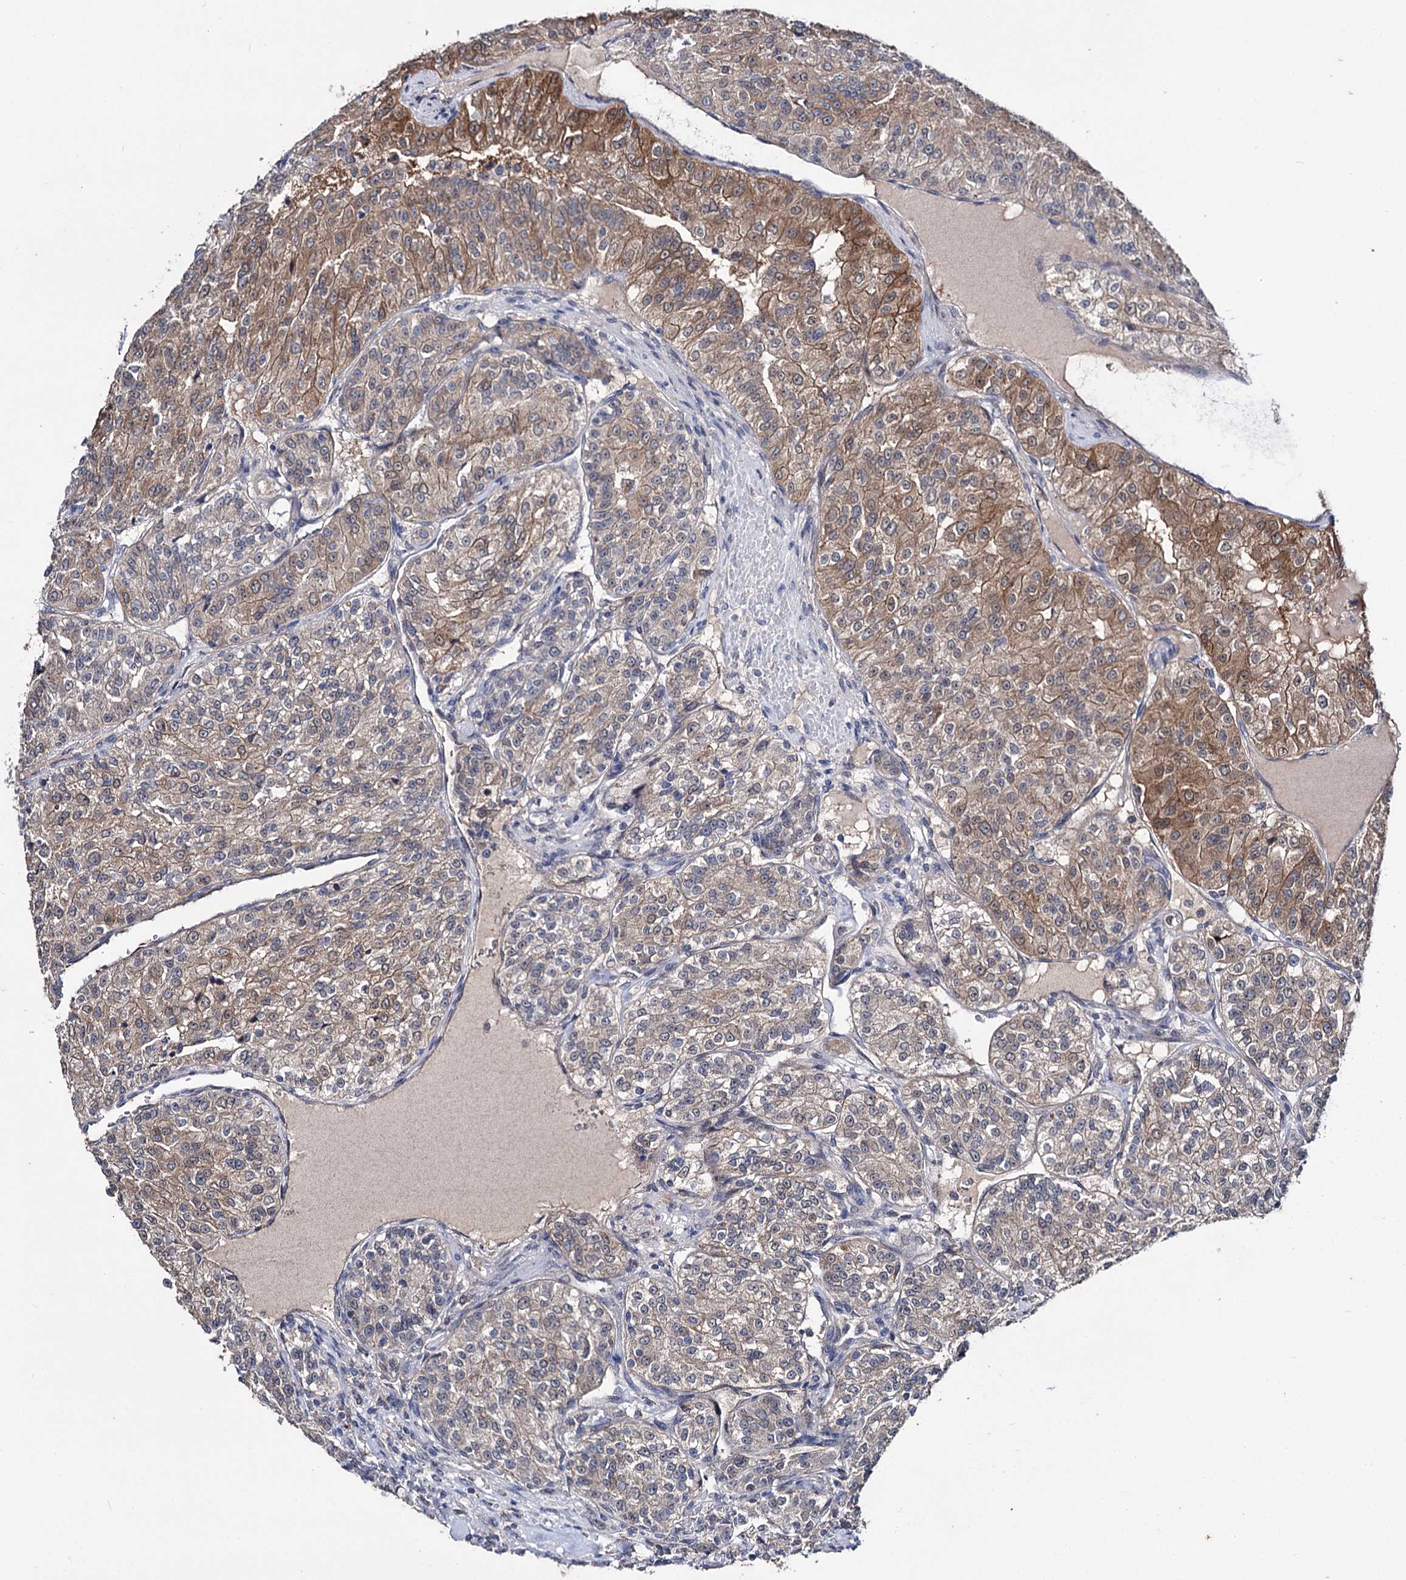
{"staining": {"intensity": "moderate", "quantity": "25%-75%", "location": "cytoplasmic/membranous"}, "tissue": "renal cancer", "cell_type": "Tumor cells", "image_type": "cancer", "snomed": [{"axis": "morphology", "description": "Adenocarcinoma, NOS"}, {"axis": "topography", "description": "Kidney"}], "caption": "Human adenocarcinoma (renal) stained with a protein marker exhibits moderate staining in tumor cells.", "gene": "CLPB", "patient": {"sex": "female", "age": 63}}